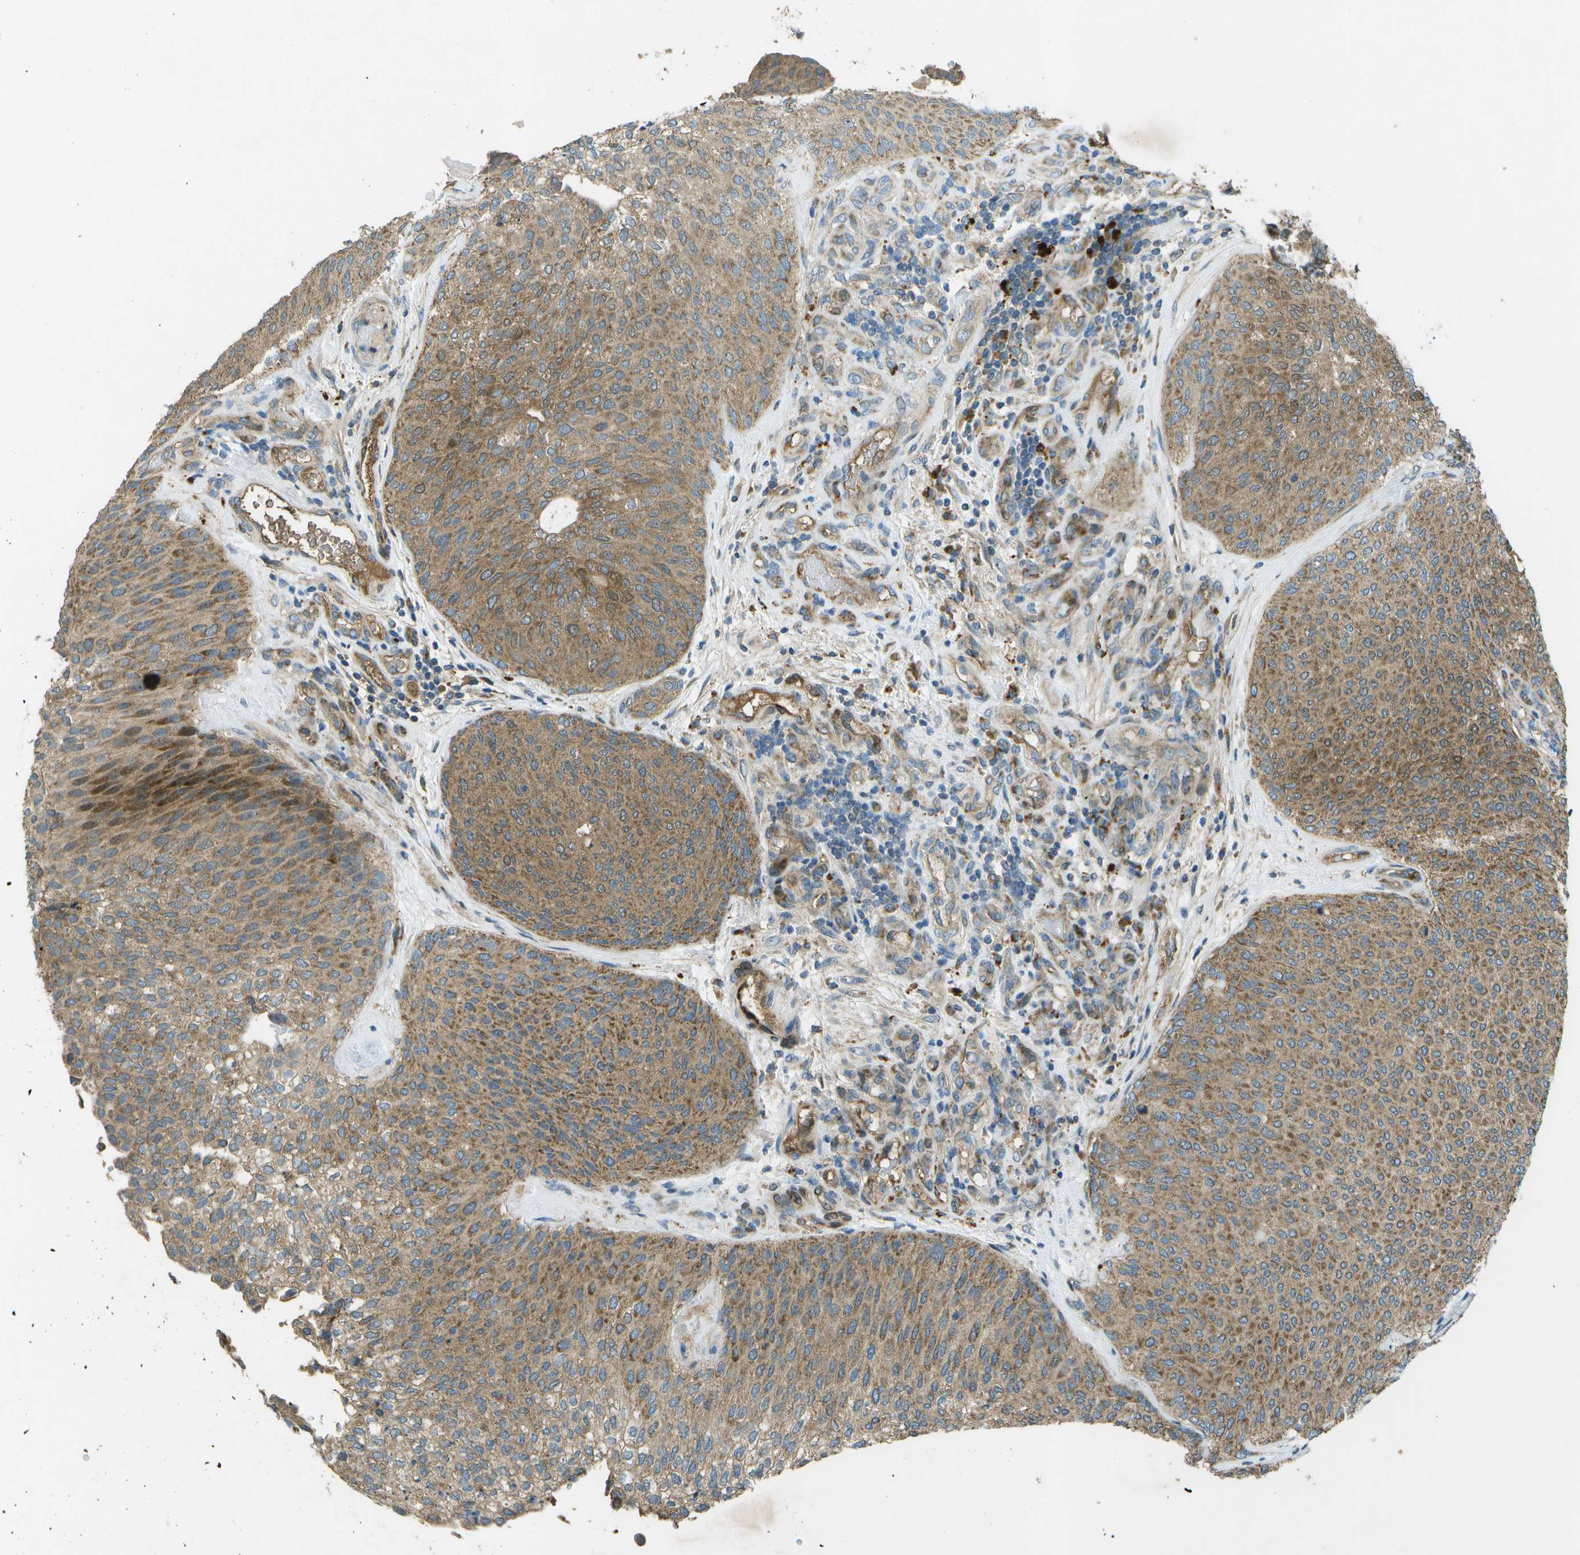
{"staining": {"intensity": "moderate", "quantity": ">75%", "location": "cytoplasmic/membranous"}, "tissue": "urothelial cancer", "cell_type": "Tumor cells", "image_type": "cancer", "snomed": [{"axis": "morphology", "description": "Urothelial carcinoma, Low grade"}, {"axis": "topography", "description": "Urinary bladder"}], "caption": "Immunohistochemical staining of human urothelial cancer demonstrates medium levels of moderate cytoplasmic/membranous staining in approximately >75% of tumor cells.", "gene": "PXYLP1", "patient": {"sex": "female", "age": 79}}